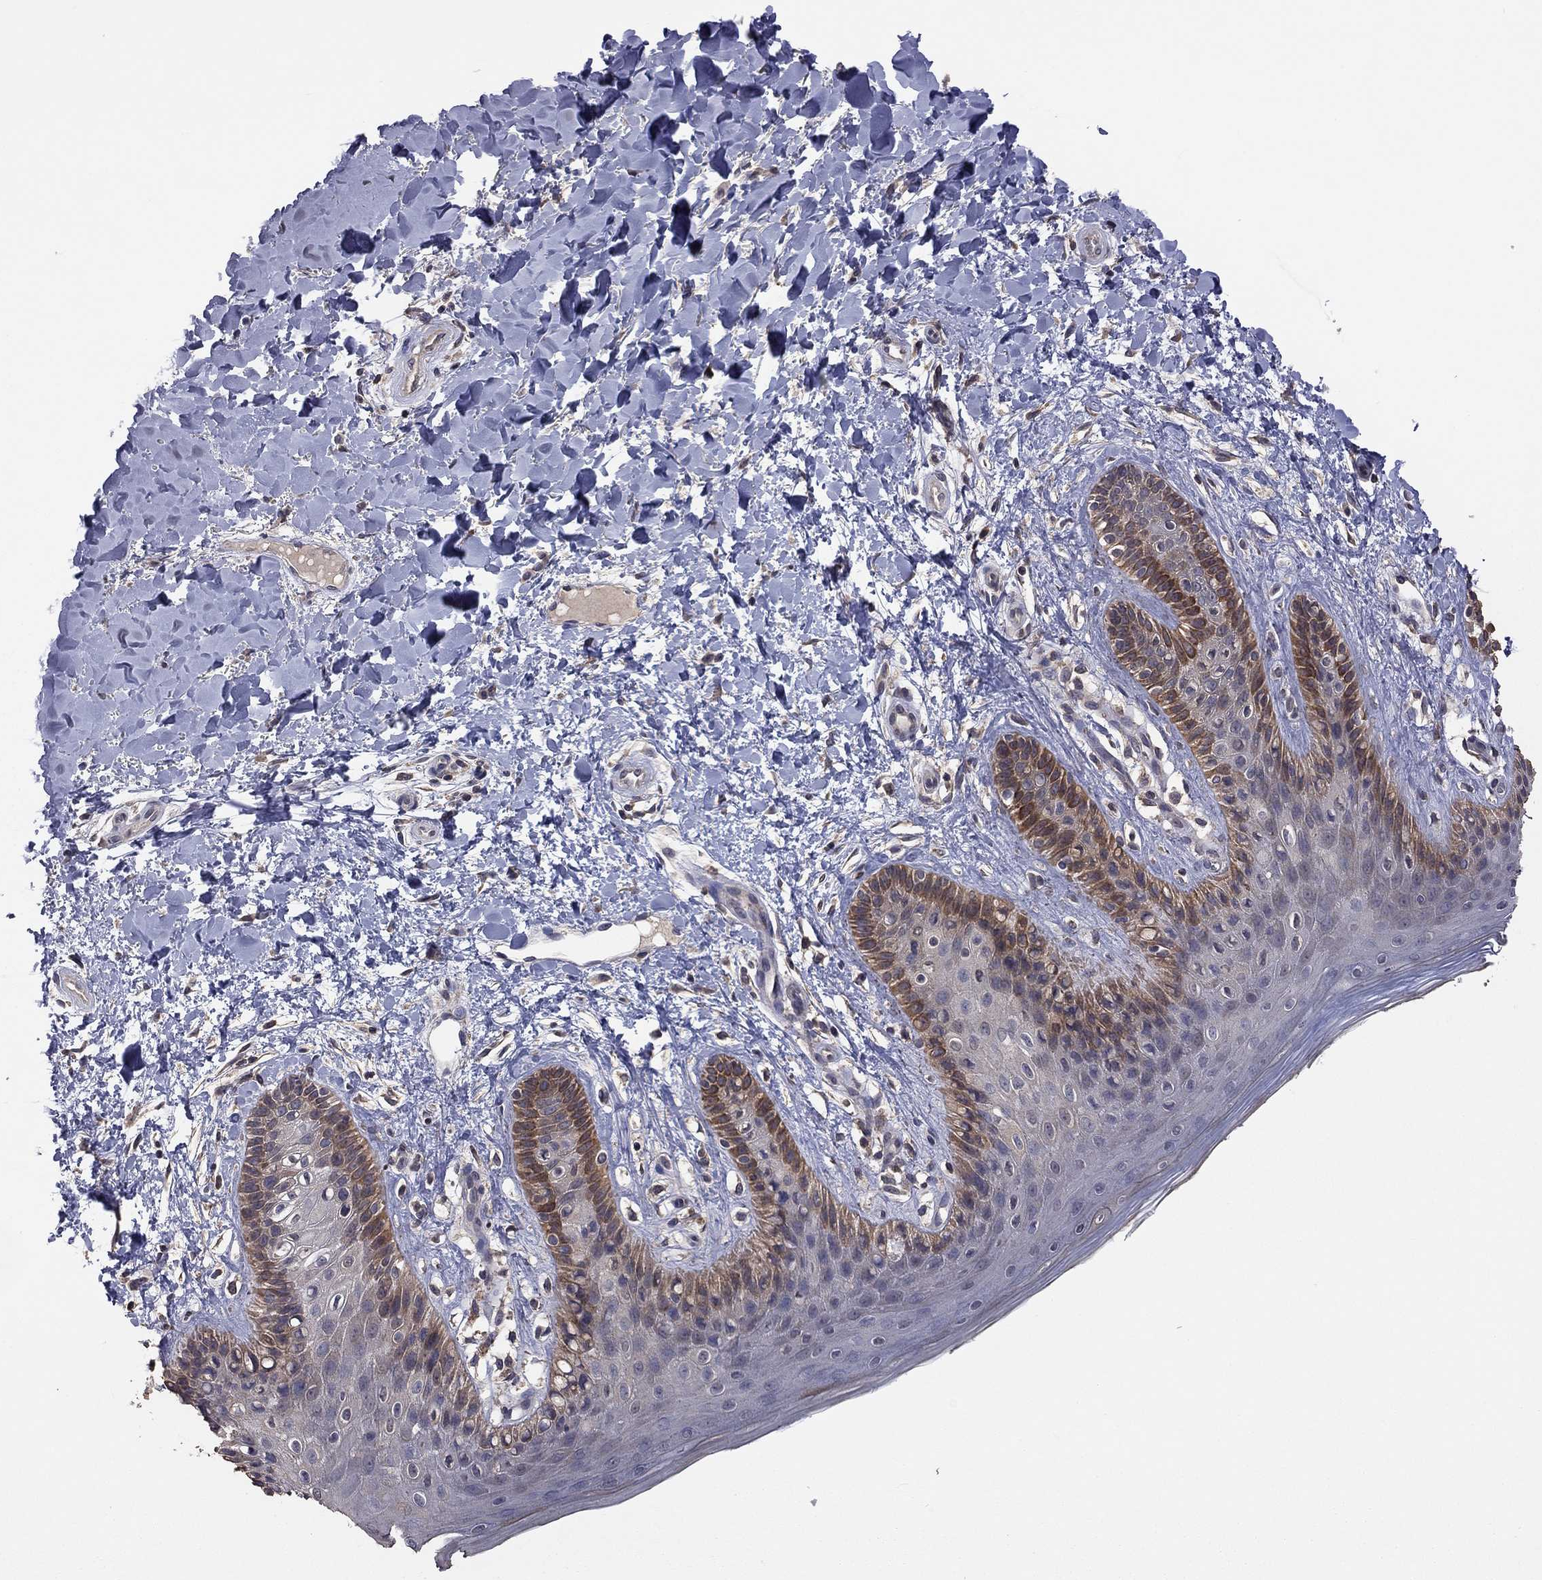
{"staining": {"intensity": "strong", "quantity": "25%-75%", "location": "cytoplasmic/membranous"}, "tissue": "skin", "cell_type": "Epidermal cells", "image_type": "normal", "snomed": [{"axis": "morphology", "description": "Normal tissue, NOS"}, {"axis": "topography", "description": "Anal"}], "caption": "Strong cytoplasmic/membranous expression is identified in approximately 25%-75% of epidermal cells in benign skin.", "gene": "TSNARE1", "patient": {"sex": "male", "age": 36}}